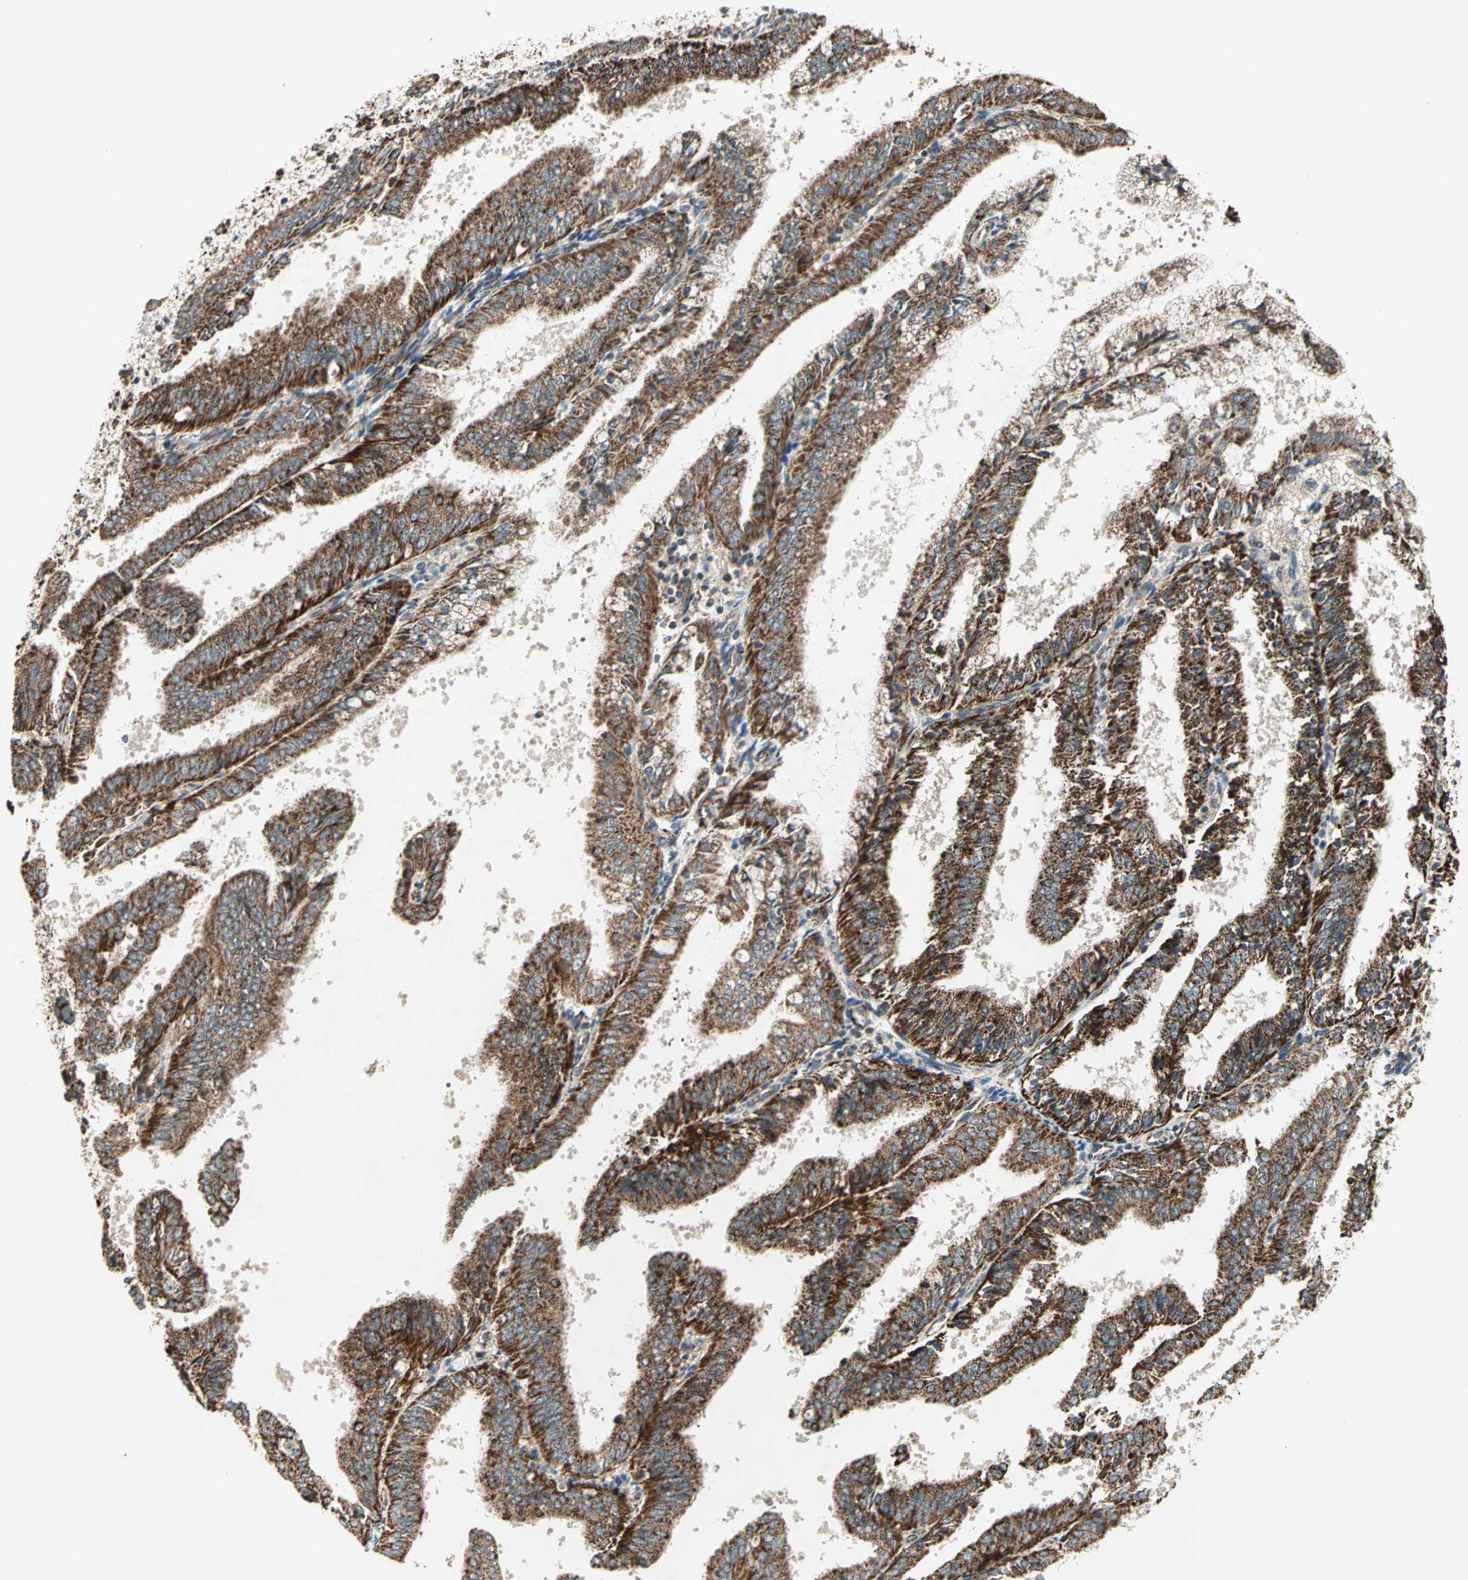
{"staining": {"intensity": "strong", "quantity": ">75%", "location": "cytoplasmic/membranous"}, "tissue": "endometrial cancer", "cell_type": "Tumor cells", "image_type": "cancer", "snomed": [{"axis": "morphology", "description": "Adenocarcinoma, NOS"}, {"axis": "topography", "description": "Endometrium"}], "caption": "Human endometrial cancer (adenocarcinoma) stained with a protein marker exhibits strong staining in tumor cells.", "gene": "MRPS22", "patient": {"sex": "female", "age": 63}}